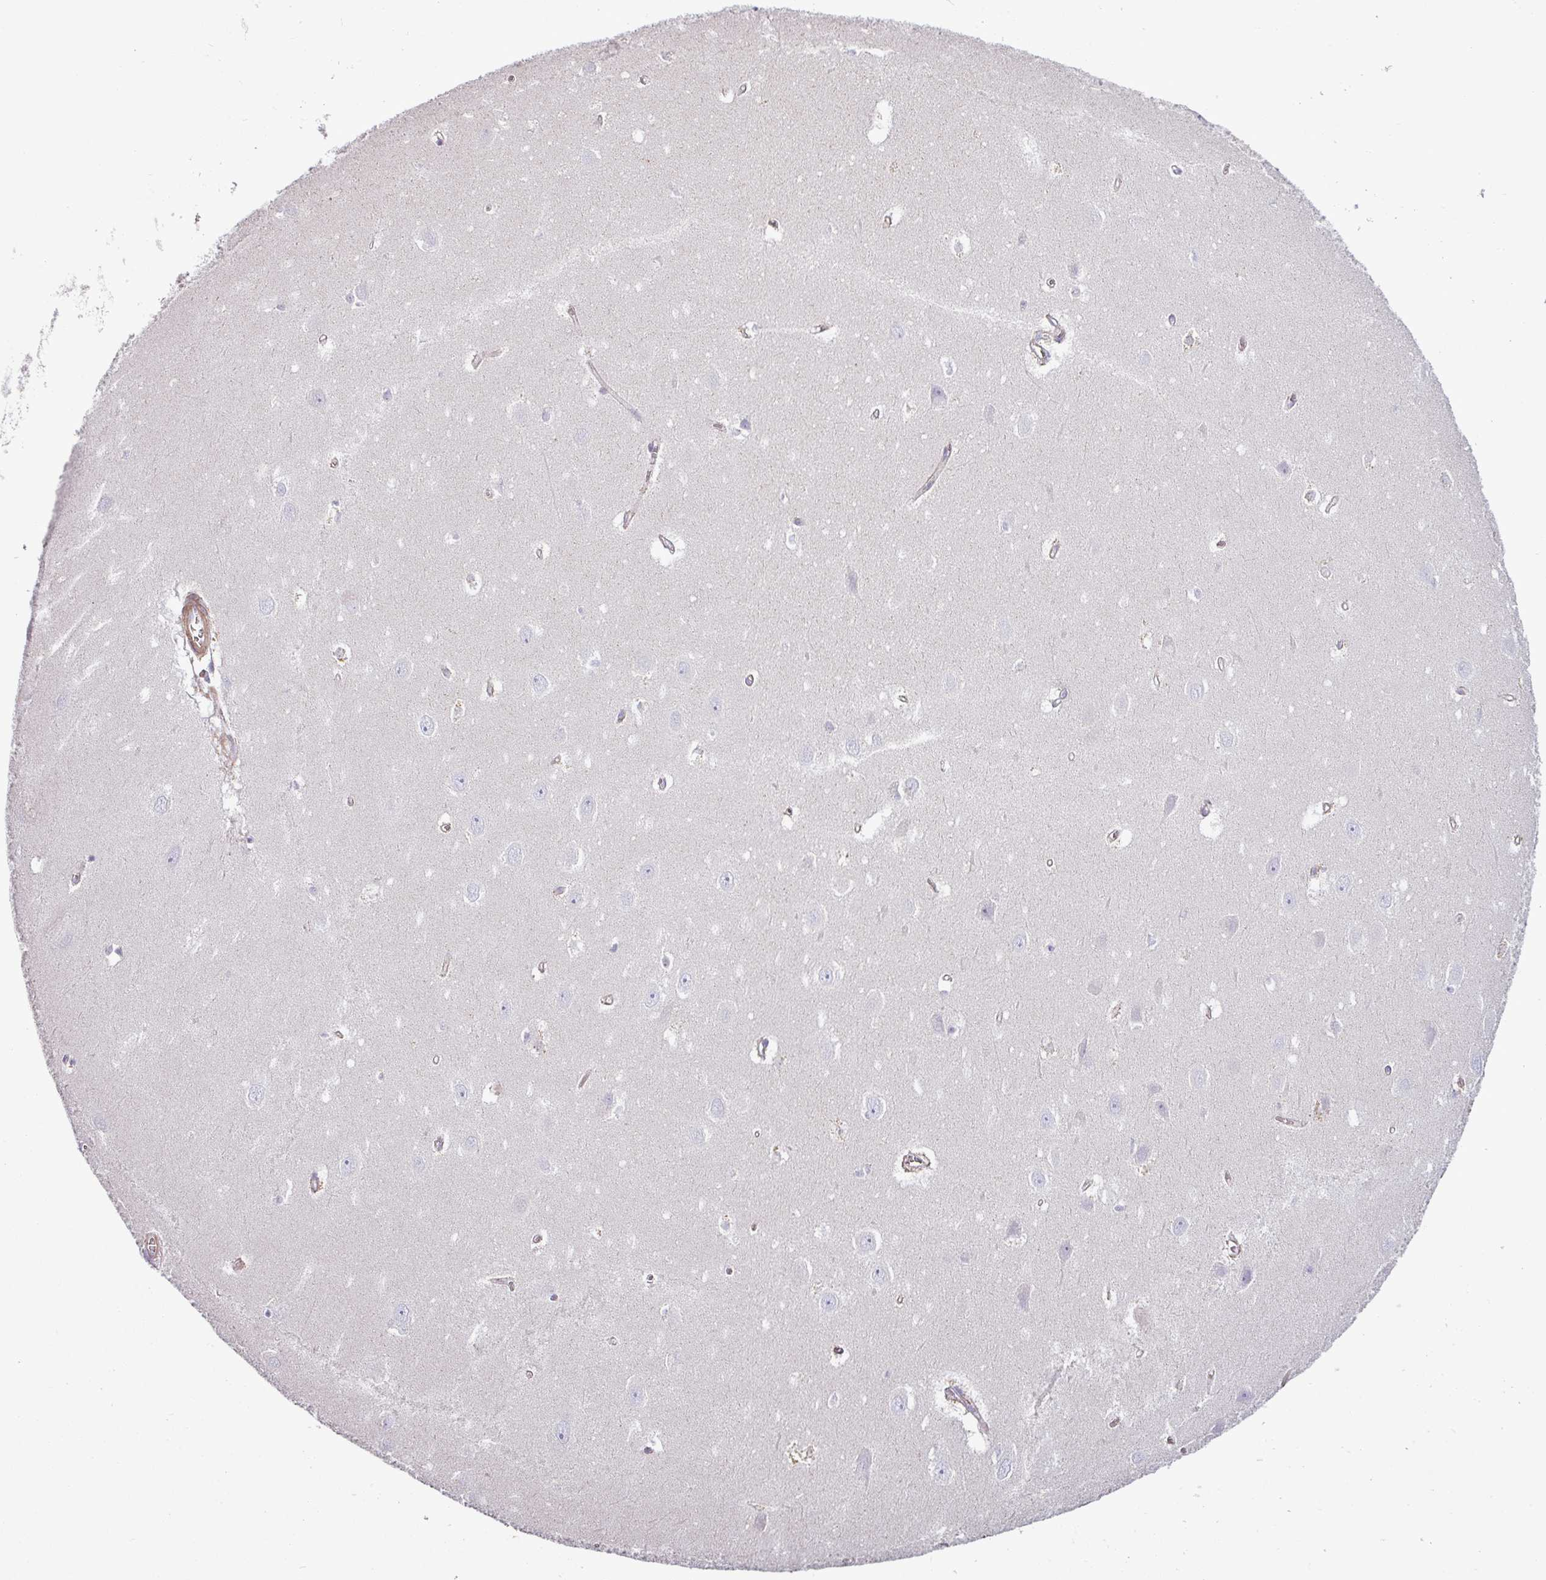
{"staining": {"intensity": "negative", "quantity": "none", "location": "none"}, "tissue": "hippocampus", "cell_type": "Glial cells", "image_type": "normal", "snomed": [{"axis": "morphology", "description": "Normal tissue, NOS"}, {"axis": "topography", "description": "Hippocampus"}], "caption": "Image shows no significant protein expression in glial cells of unremarkable hippocampus.", "gene": "BTN2A2", "patient": {"sex": "female", "age": 64}}